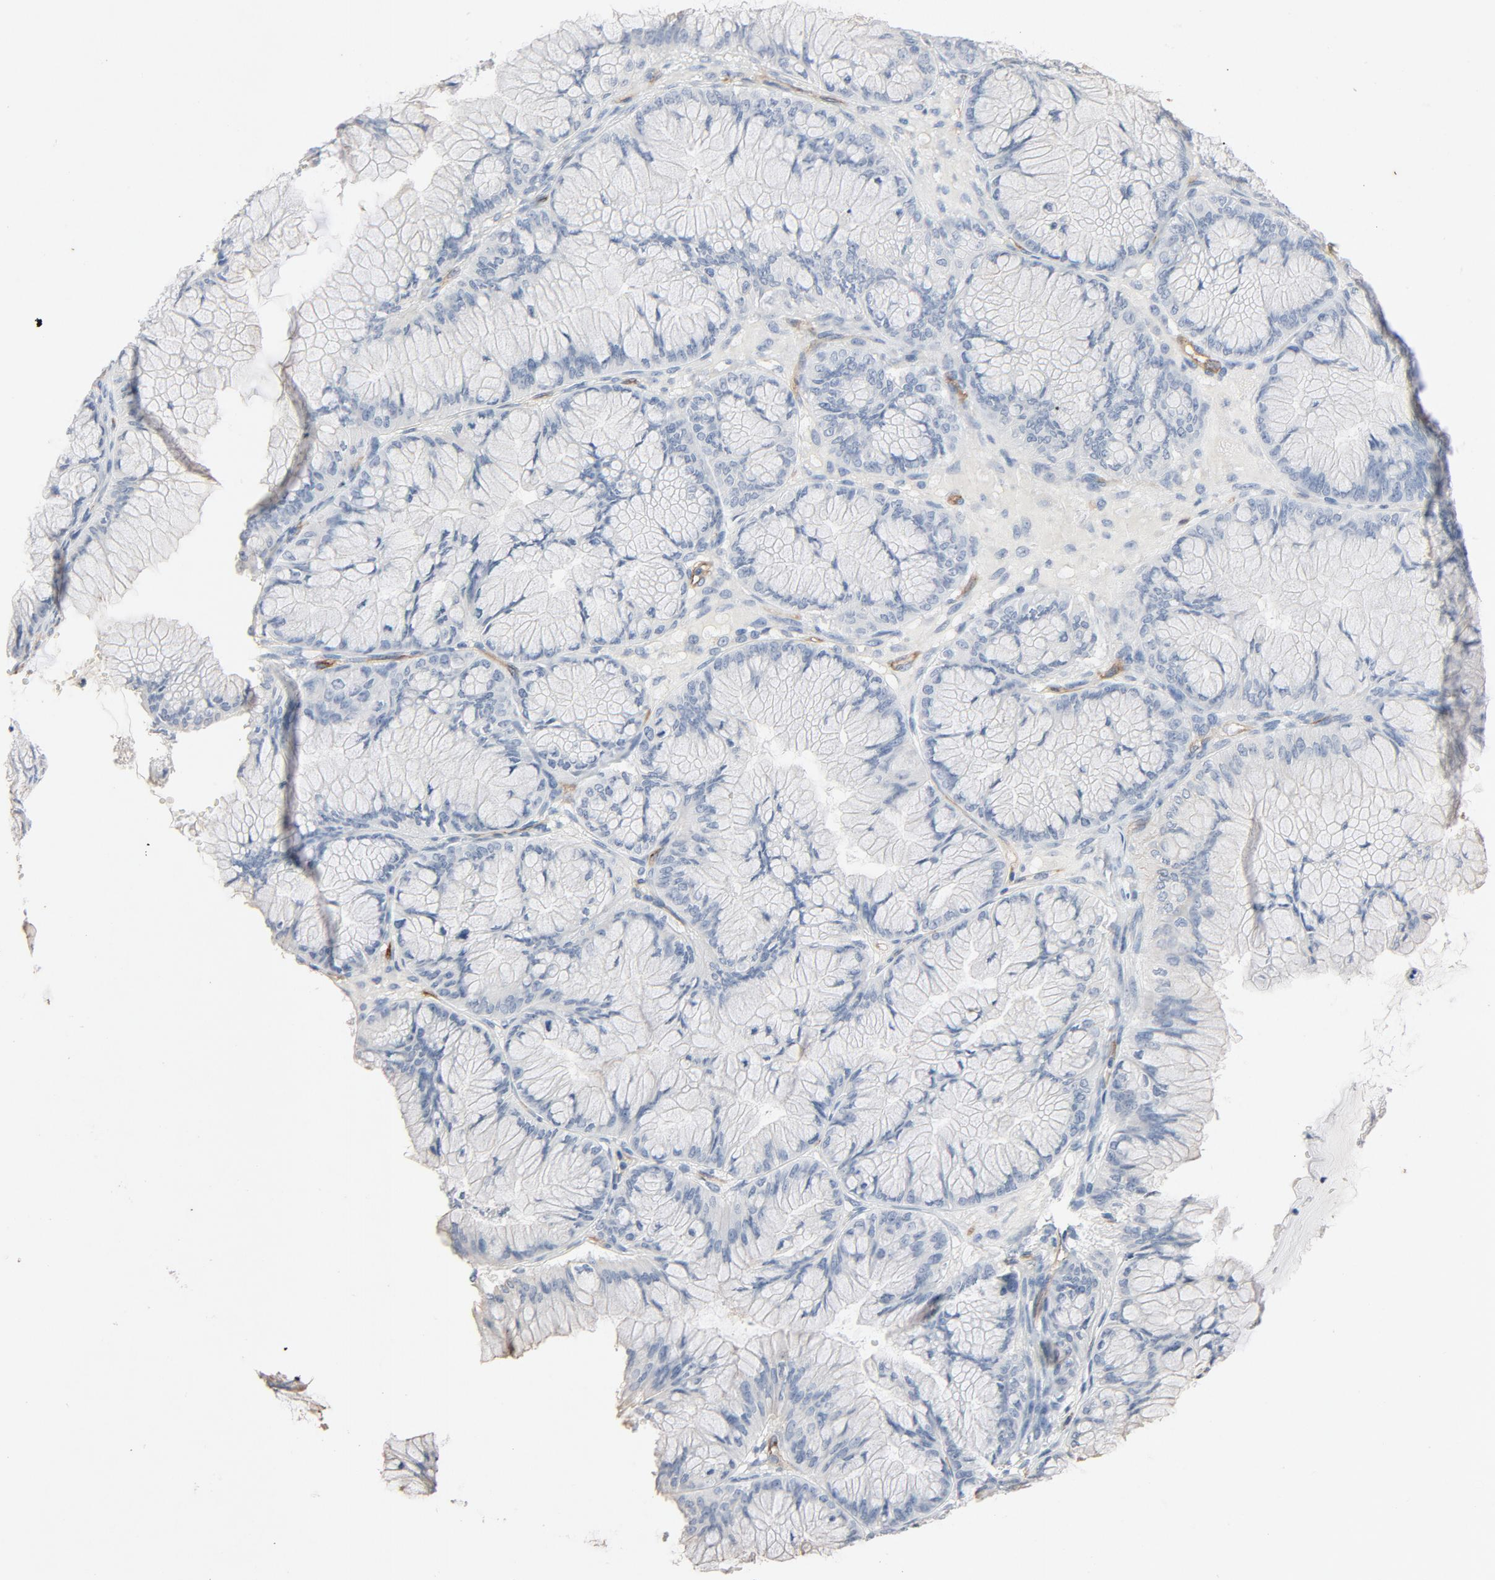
{"staining": {"intensity": "negative", "quantity": "none", "location": "none"}, "tissue": "ovarian cancer", "cell_type": "Tumor cells", "image_type": "cancer", "snomed": [{"axis": "morphology", "description": "Cystadenocarcinoma, mucinous, NOS"}, {"axis": "topography", "description": "Ovary"}], "caption": "Human ovarian mucinous cystadenocarcinoma stained for a protein using immunohistochemistry reveals no expression in tumor cells.", "gene": "KDR", "patient": {"sex": "female", "age": 63}}